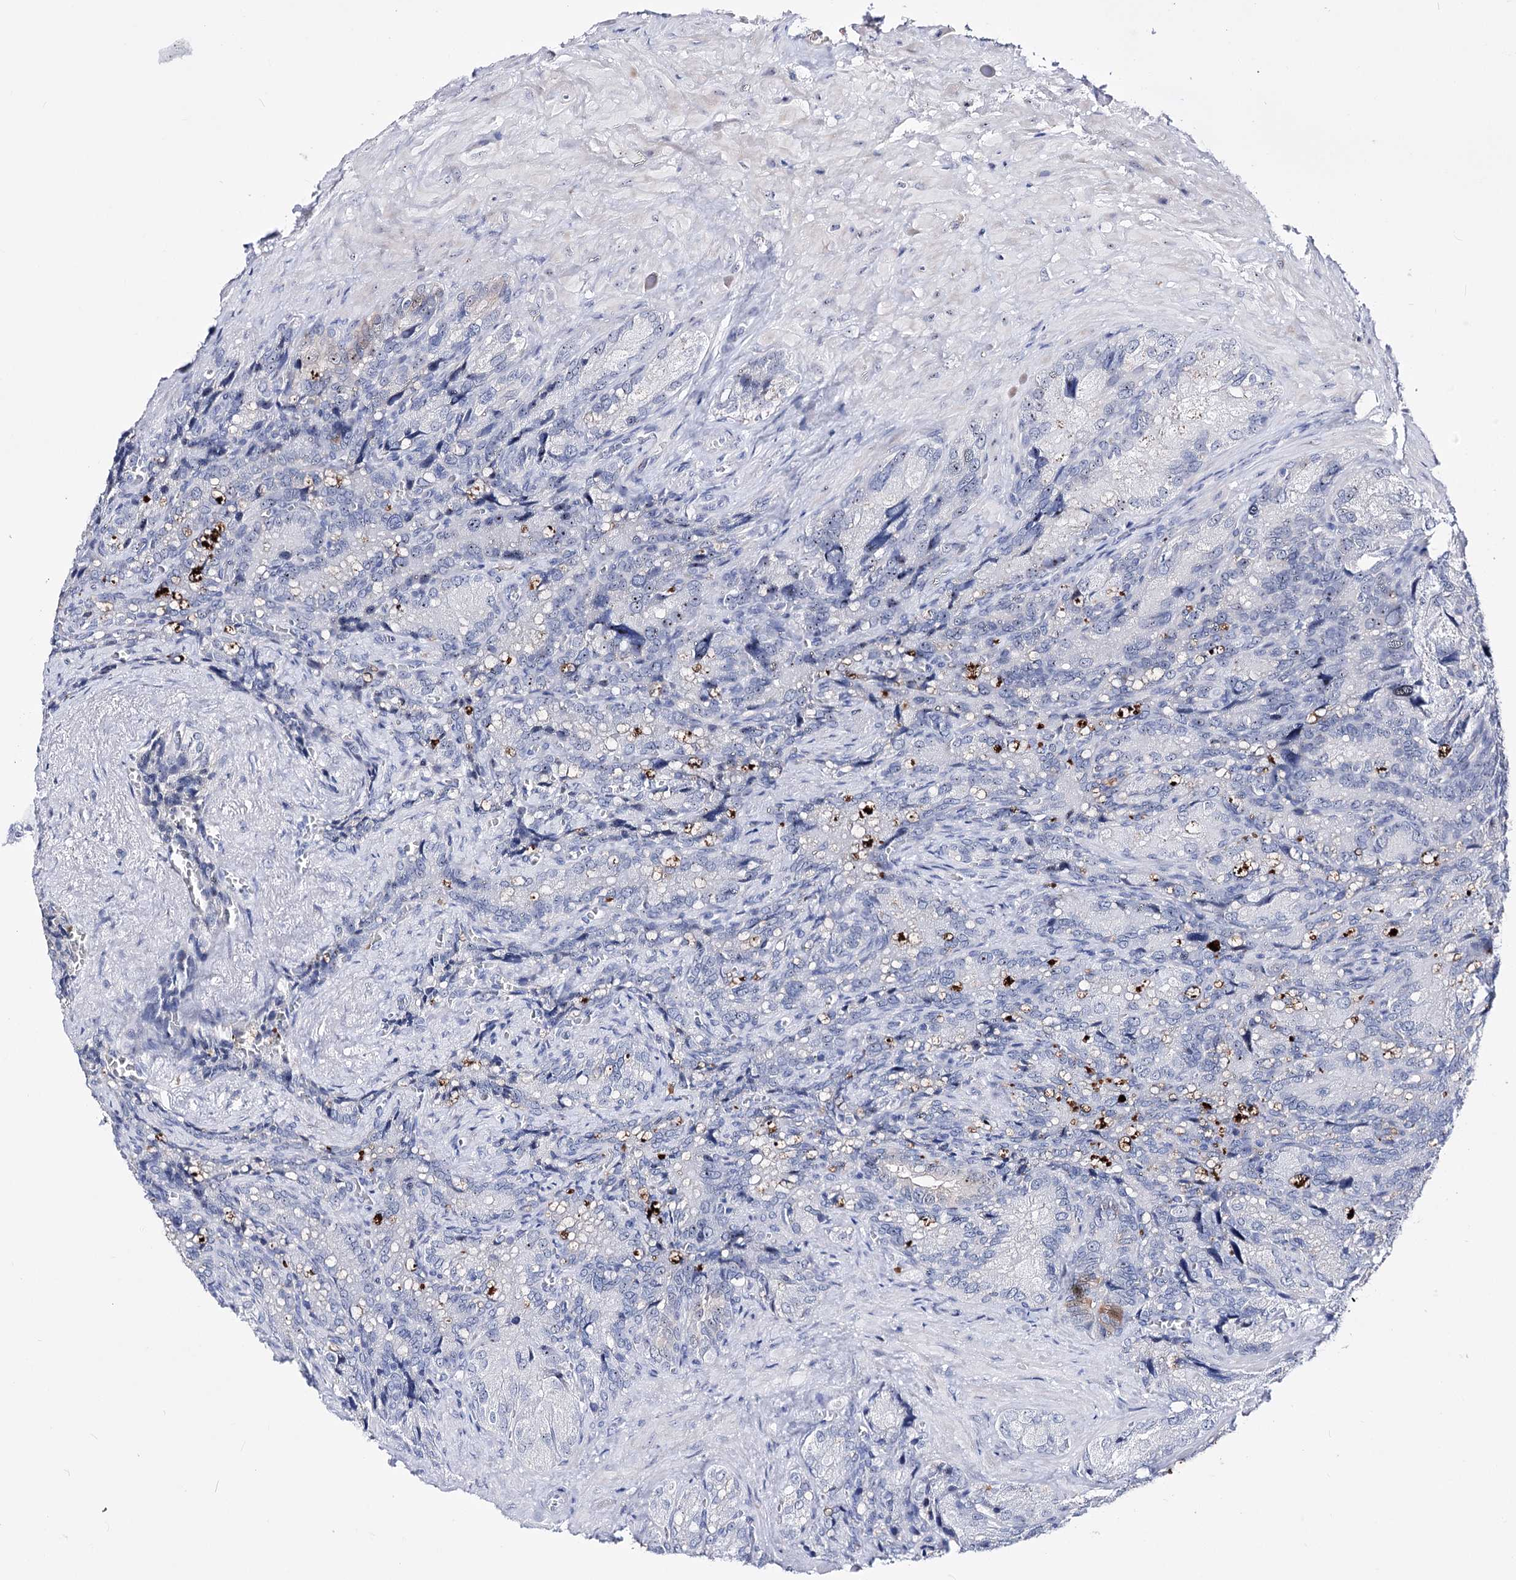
{"staining": {"intensity": "moderate", "quantity": "<25%", "location": "nuclear"}, "tissue": "seminal vesicle", "cell_type": "Glandular cells", "image_type": "normal", "snomed": [{"axis": "morphology", "description": "Normal tissue, NOS"}, {"axis": "topography", "description": "Seminal veicle"}], "caption": "Immunohistochemical staining of normal seminal vesicle demonstrates low levels of moderate nuclear positivity in approximately <25% of glandular cells. Ihc stains the protein of interest in brown and the nuclei are stained blue.", "gene": "PCGF5", "patient": {"sex": "male", "age": 62}}